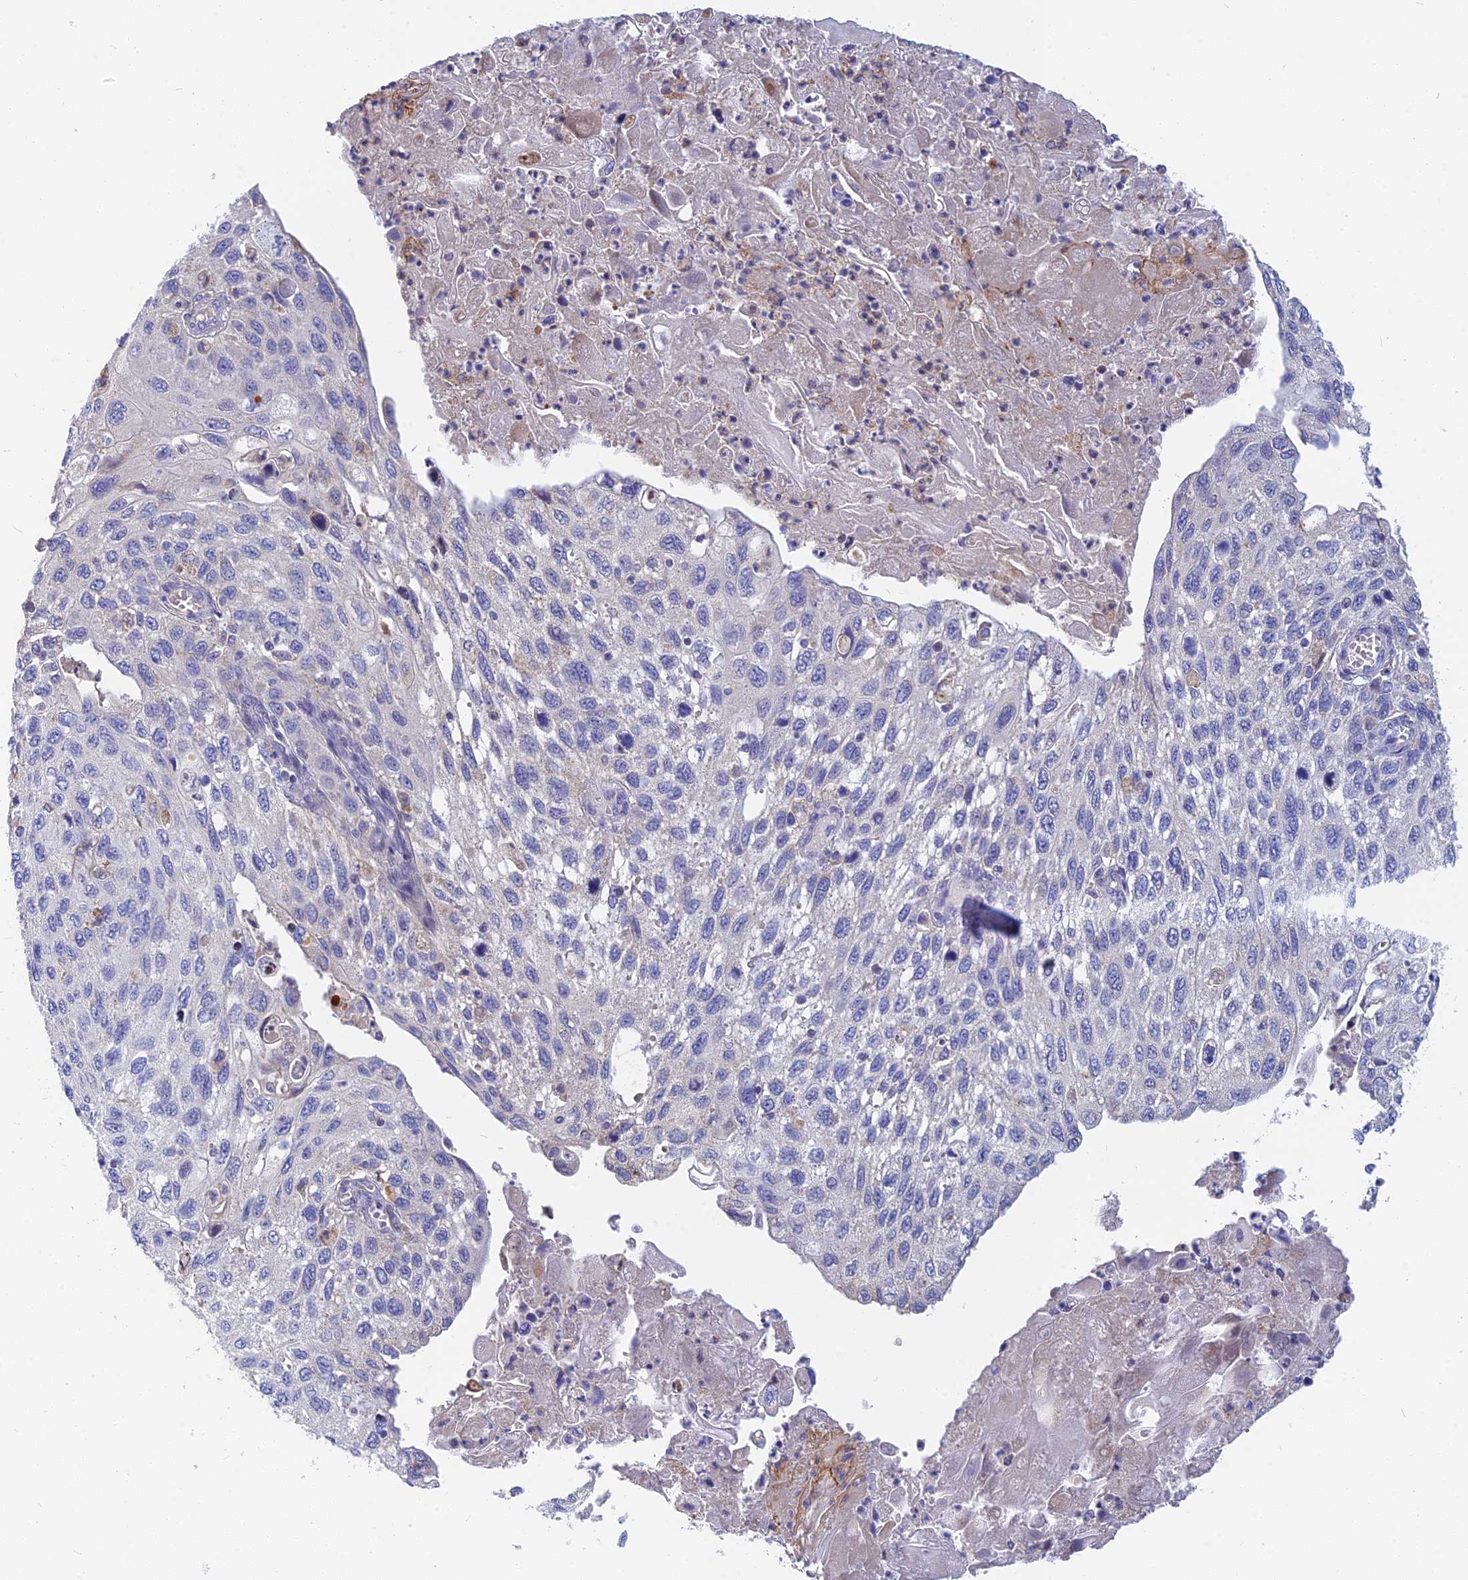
{"staining": {"intensity": "negative", "quantity": "none", "location": "none"}, "tissue": "cervical cancer", "cell_type": "Tumor cells", "image_type": "cancer", "snomed": [{"axis": "morphology", "description": "Squamous cell carcinoma, NOS"}, {"axis": "topography", "description": "Cervix"}], "caption": "High magnification brightfield microscopy of squamous cell carcinoma (cervical) stained with DAB (3,3'-diaminobenzidine) (brown) and counterstained with hematoxylin (blue): tumor cells show no significant staining.", "gene": "CACNA1B", "patient": {"sex": "female", "age": 70}}